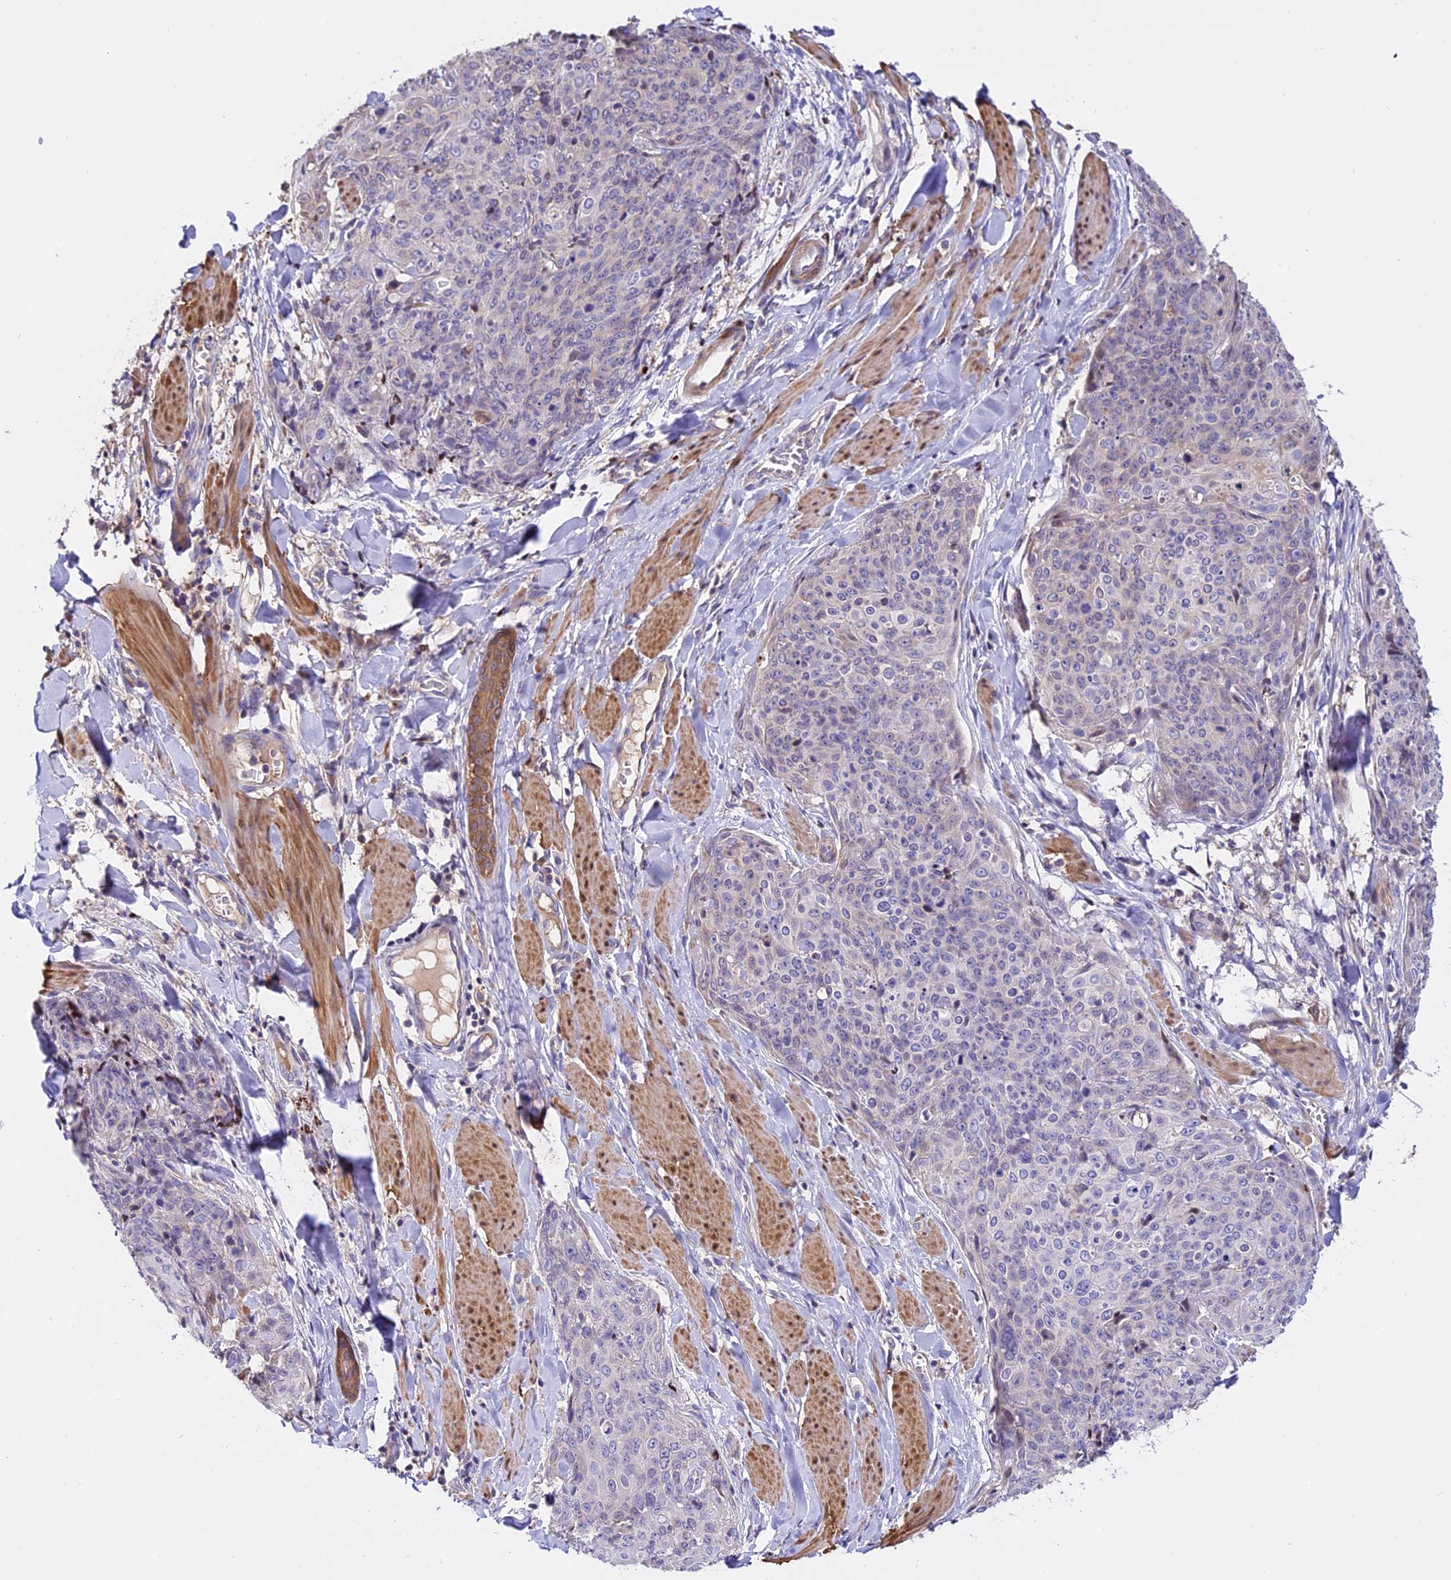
{"staining": {"intensity": "negative", "quantity": "none", "location": "none"}, "tissue": "skin cancer", "cell_type": "Tumor cells", "image_type": "cancer", "snomed": [{"axis": "morphology", "description": "Squamous cell carcinoma, NOS"}, {"axis": "topography", "description": "Skin"}, {"axis": "topography", "description": "Vulva"}], "caption": "The histopathology image exhibits no significant staining in tumor cells of squamous cell carcinoma (skin). Brightfield microscopy of IHC stained with DAB (brown) and hematoxylin (blue), captured at high magnification.", "gene": "MAP3K7CL", "patient": {"sex": "female", "age": 85}}